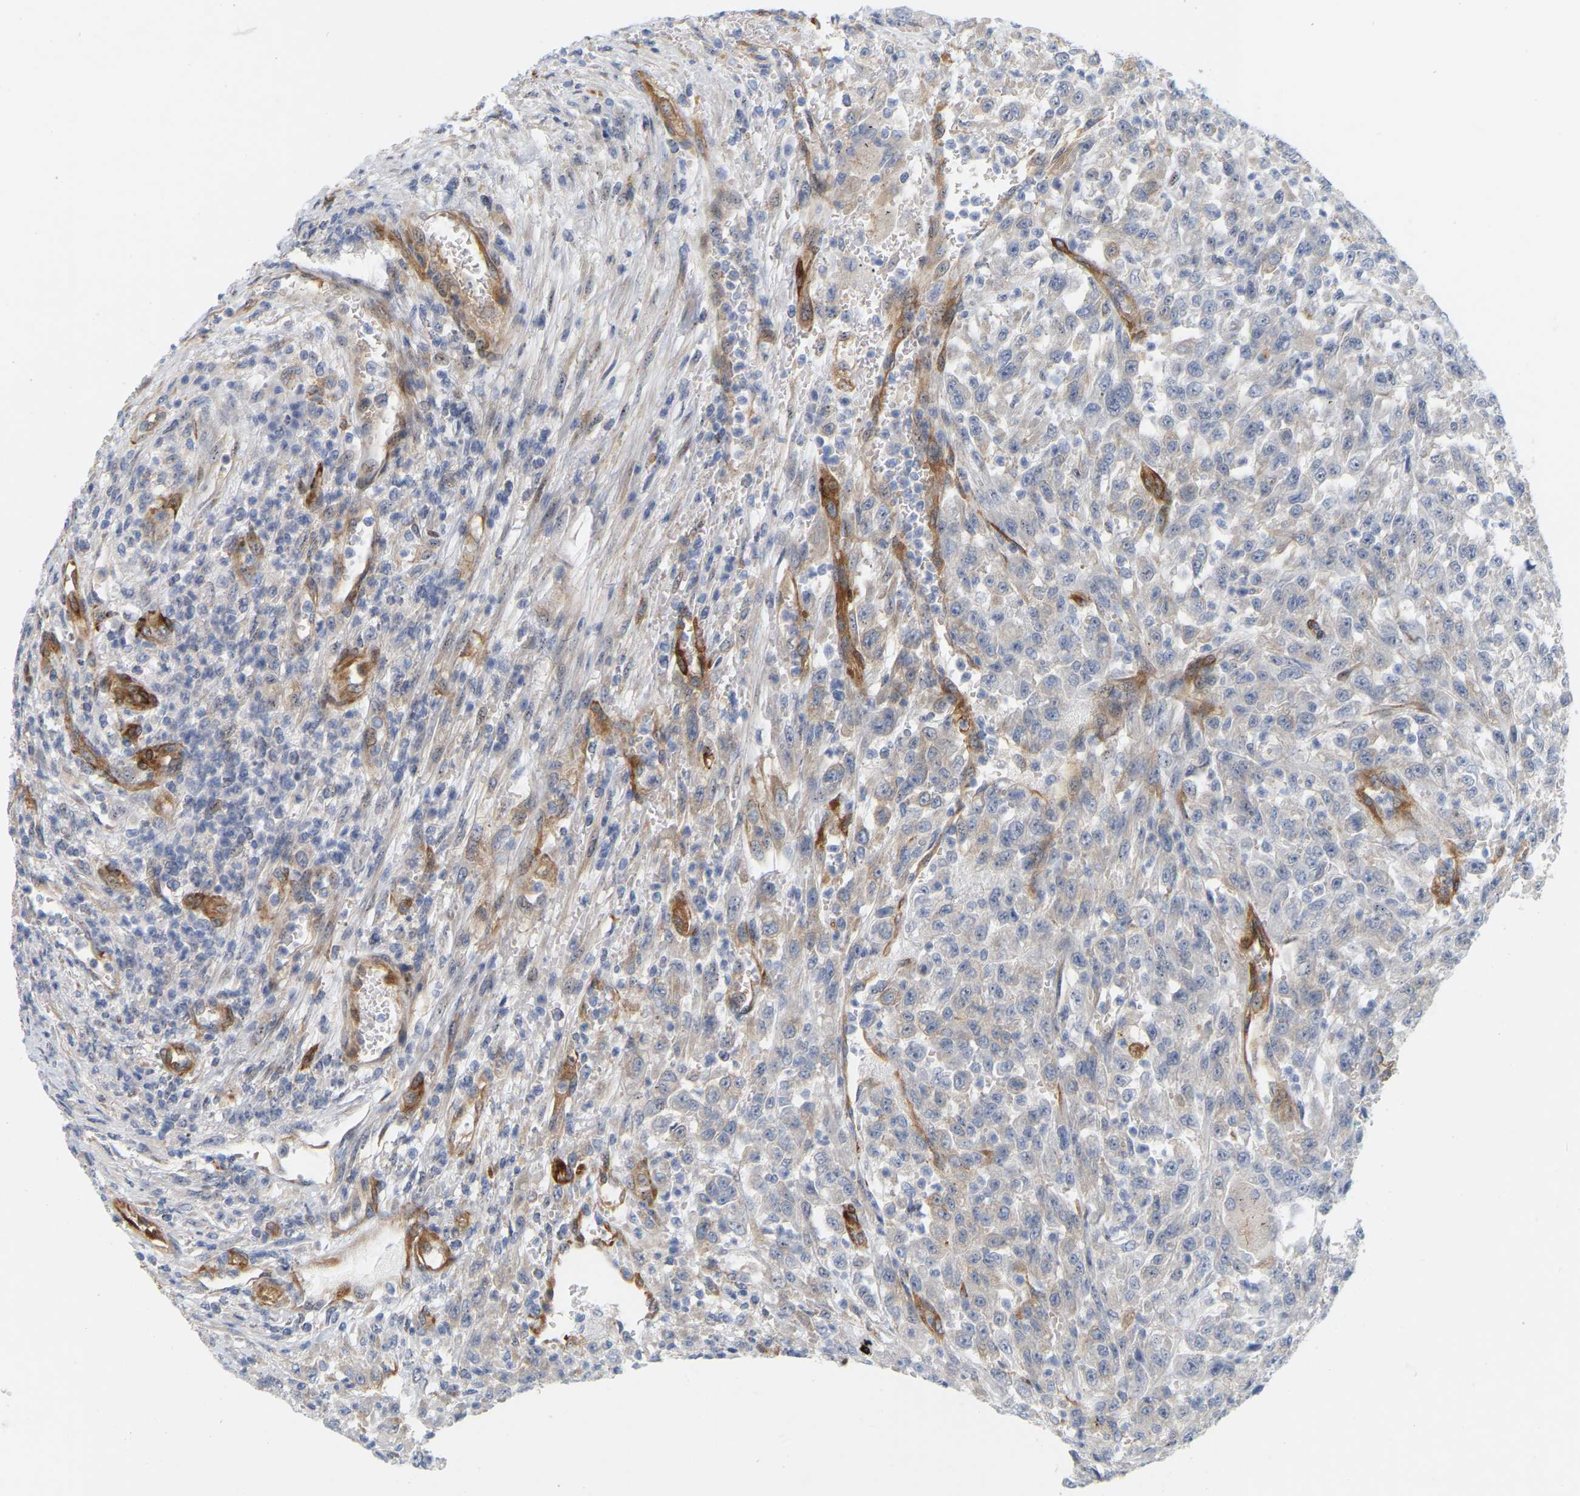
{"staining": {"intensity": "negative", "quantity": "none", "location": "none"}, "tissue": "urothelial cancer", "cell_type": "Tumor cells", "image_type": "cancer", "snomed": [{"axis": "morphology", "description": "Urothelial carcinoma, High grade"}, {"axis": "topography", "description": "Urinary bladder"}], "caption": "Tumor cells are negative for protein expression in human urothelial cancer.", "gene": "RAPH1", "patient": {"sex": "male", "age": 46}}